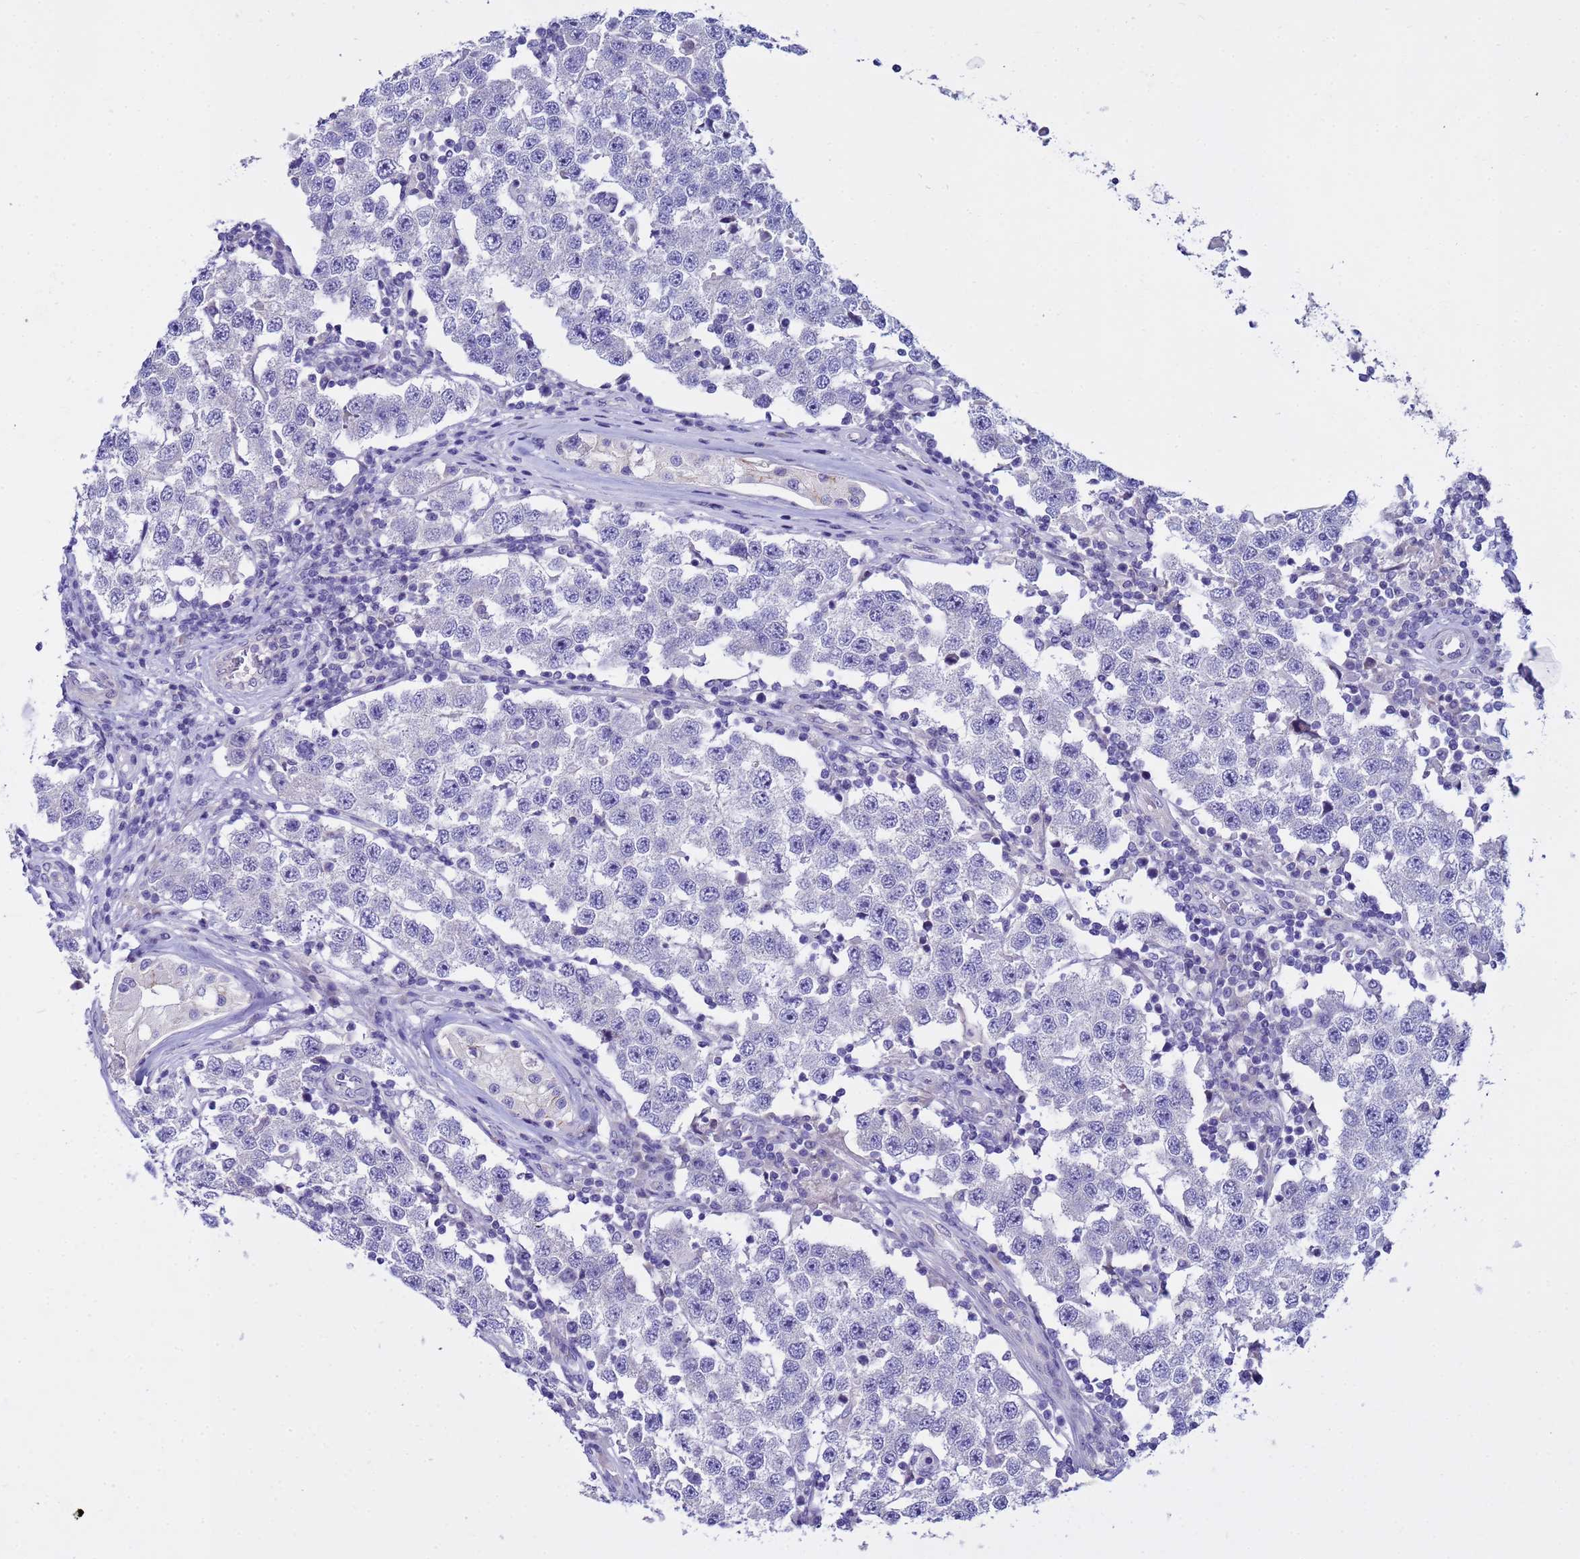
{"staining": {"intensity": "negative", "quantity": "none", "location": "none"}, "tissue": "testis cancer", "cell_type": "Tumor cells", "image_type": "cancer", "snomed": [{"axis": "morphology", "description": "Seminoma, NOS"}, {"axis": "topography", "description": "Testis"}], "caption": "Immunohistochemistry micrograph of neoplastic tissue: human testis cancer (seminoma) stained with DAB shows no significant protein staining in tumor cells.", "gene": "IGSF11", "patient": {"sex": "male", "age": 34}}